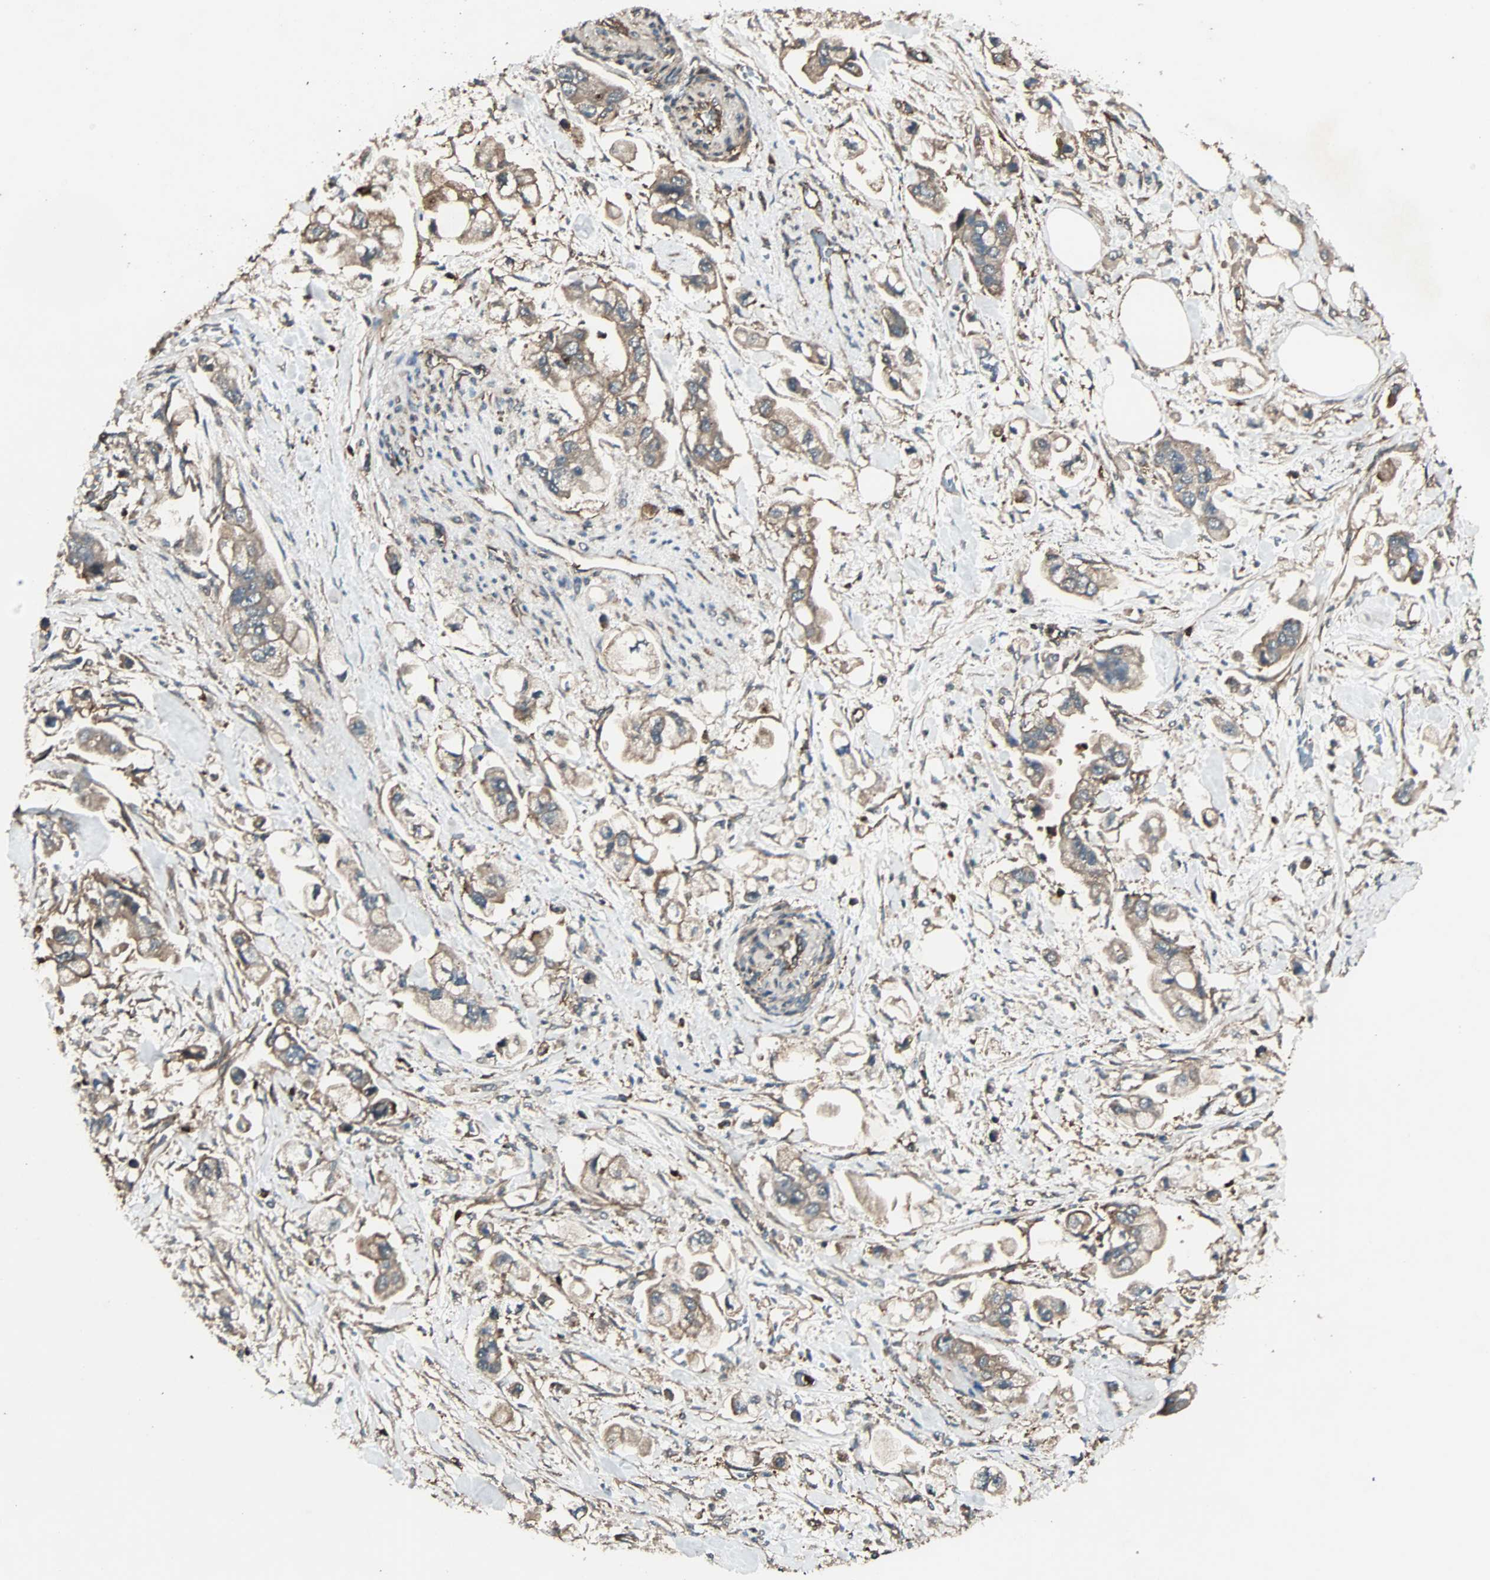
{"staining": {"intensity": "moderate", "quantity": ">75%", "location": "cytoplasmic/membranous"}, "tissue": "stomach cancer", "cell_type": "Tumor cells", "image_type": "cancer", "snomed": [{"axis": "morphology", "description": "Adenocarcinoma, NOS"}, {"axis": "topography", "description": "Stomach"}], "caption": "This is a photomicrograph of immunohistochemistry (IHC) staining of stomach cancer (adenocarcinoma), which shows moderate expression in the cytoplasmic/membranous of tumor cells.", "gene": "GCK", "patient": {"sex": "male", "age": 62}}